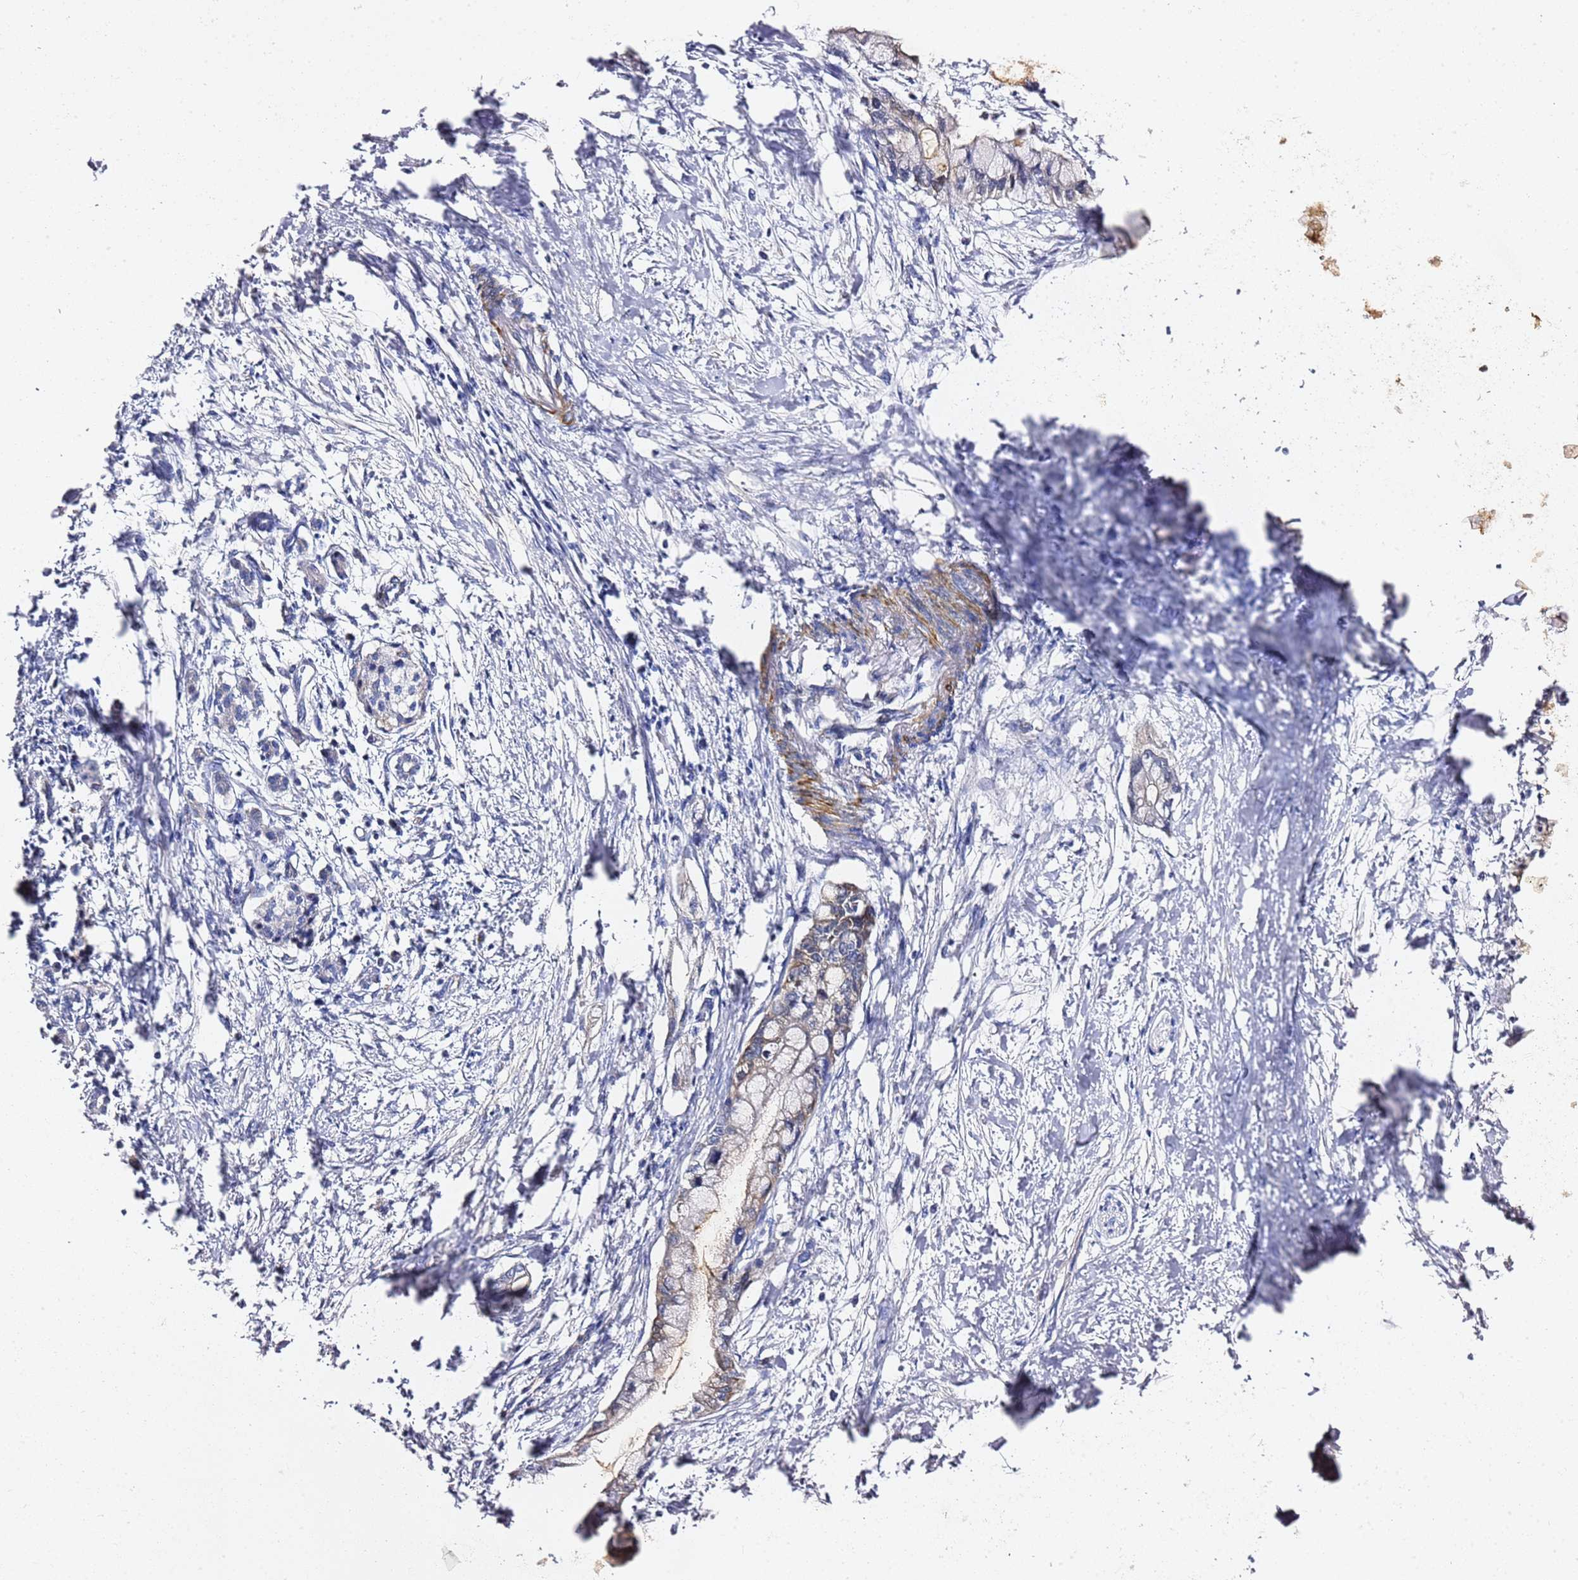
{"staining": {"intensity": "weak", "quantity": "<25%", "location": "cytoplasmic/membranous"}, "tissue": "pancreatic cancer", "cell_type": "Tumor cells", "image_type": "cancer", "snomed": [{"axis": "morphology", "description": "Adenocarcinoma, NOS"}, {"axis": "topography", "description": "Pancreas"}], "caption": "High magnification brightfield microscopy of pancreatic cancer (adenocarcinoma) stained with DAB (3,3'-diaminobenzidine) (brown) and counterstained with hematoxylin (blue): tumor cells show no significant staining.", "gene": "EPS8L1", "patient": {"sex": "male", "age": 48}}